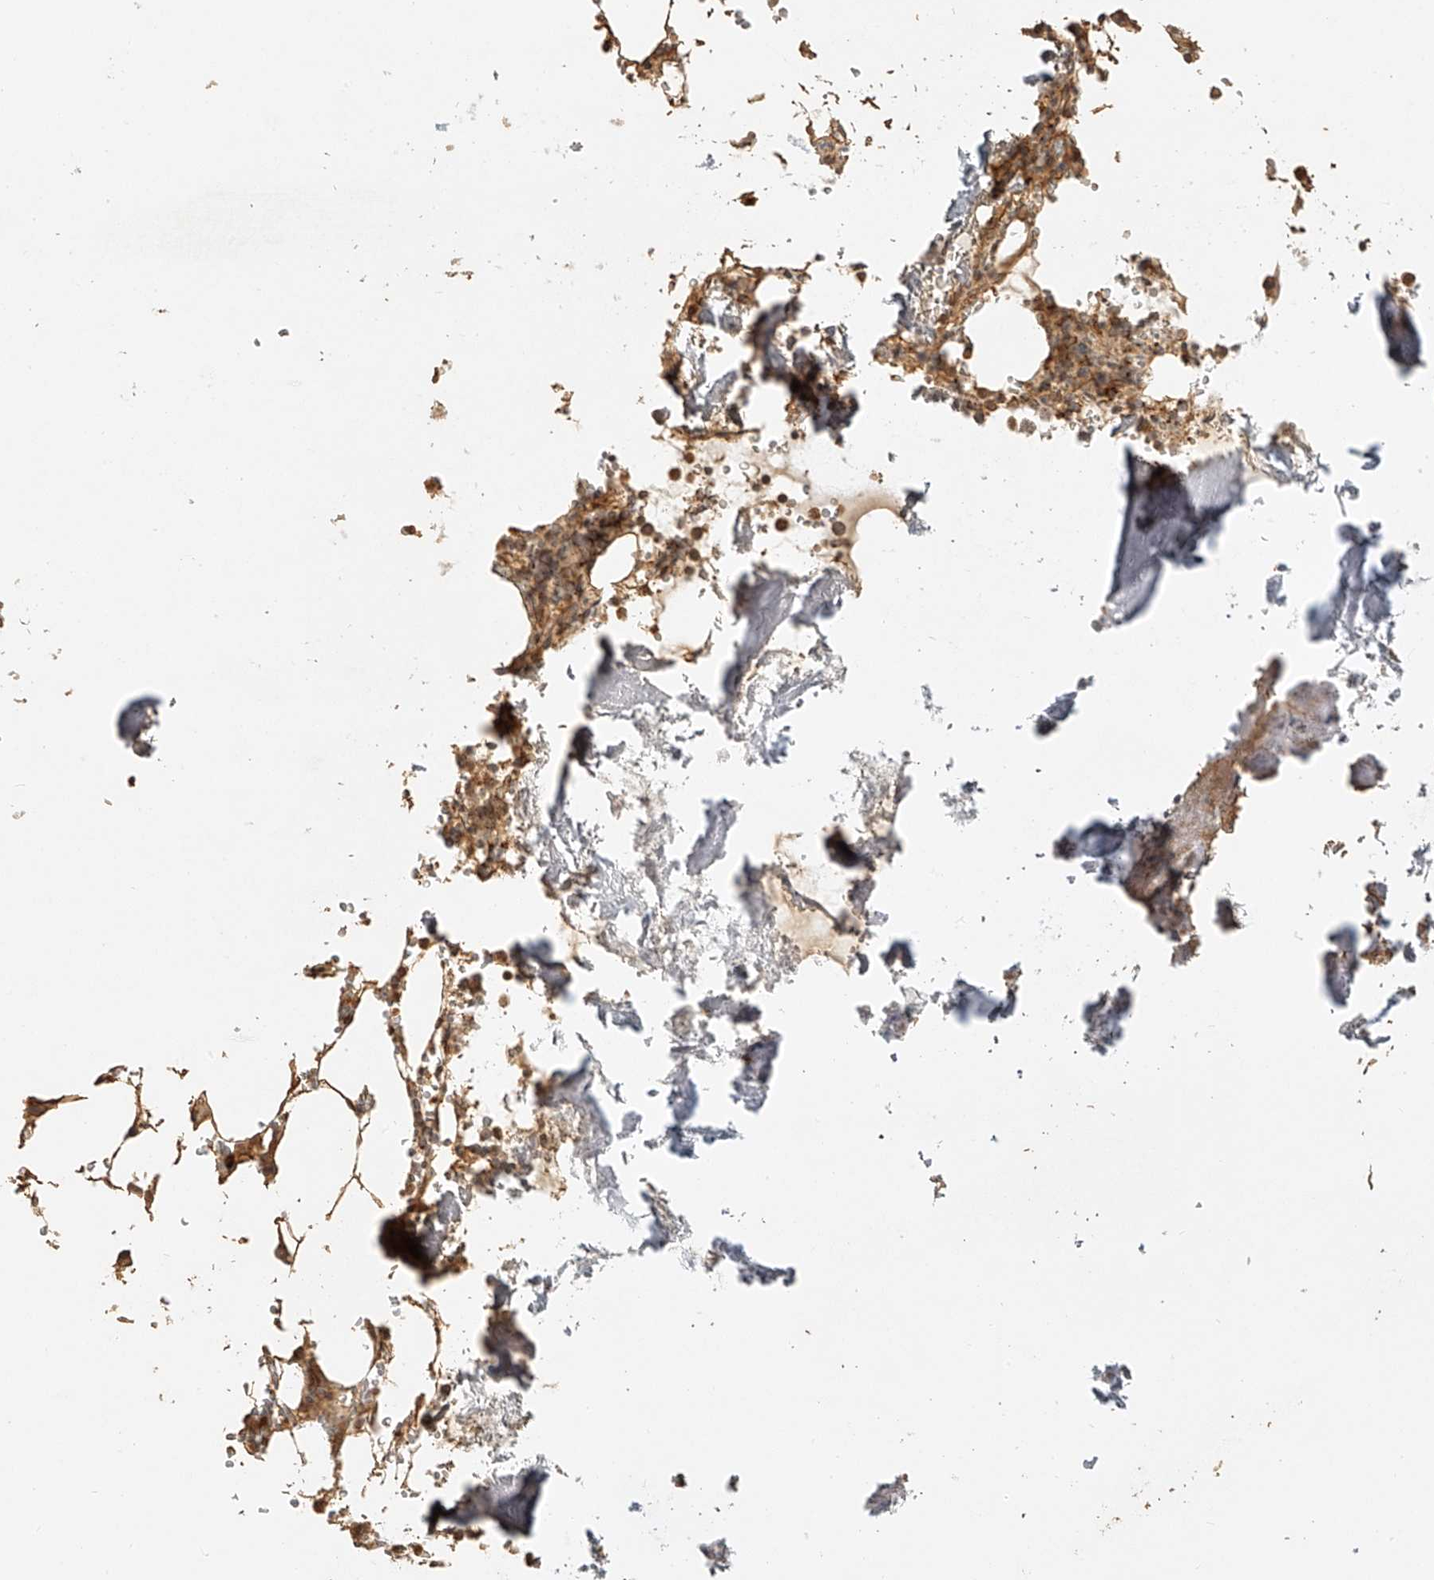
{"staining": {"intensity": "moderate", "quantity": ">75%", "location": "cytoplasmic/membranous"}, "tissue": "bone marrow", "cell_type": "Hematopoietic cells", "image_type": "normal", "snomed": [{"axis": "morphology", "description": "Normal tissue, NOS"}, {"axis": "topography", "description": "Bone marrow"}], "caption": "Immunohistochemical staining of normal human bone marrow shows moderate cytoplasmic/membranous protein positivity in approximately >75% of hematopoietic cells.", "gene": "BCL2L11", "patient": {"sex": "male", "age": 70}}